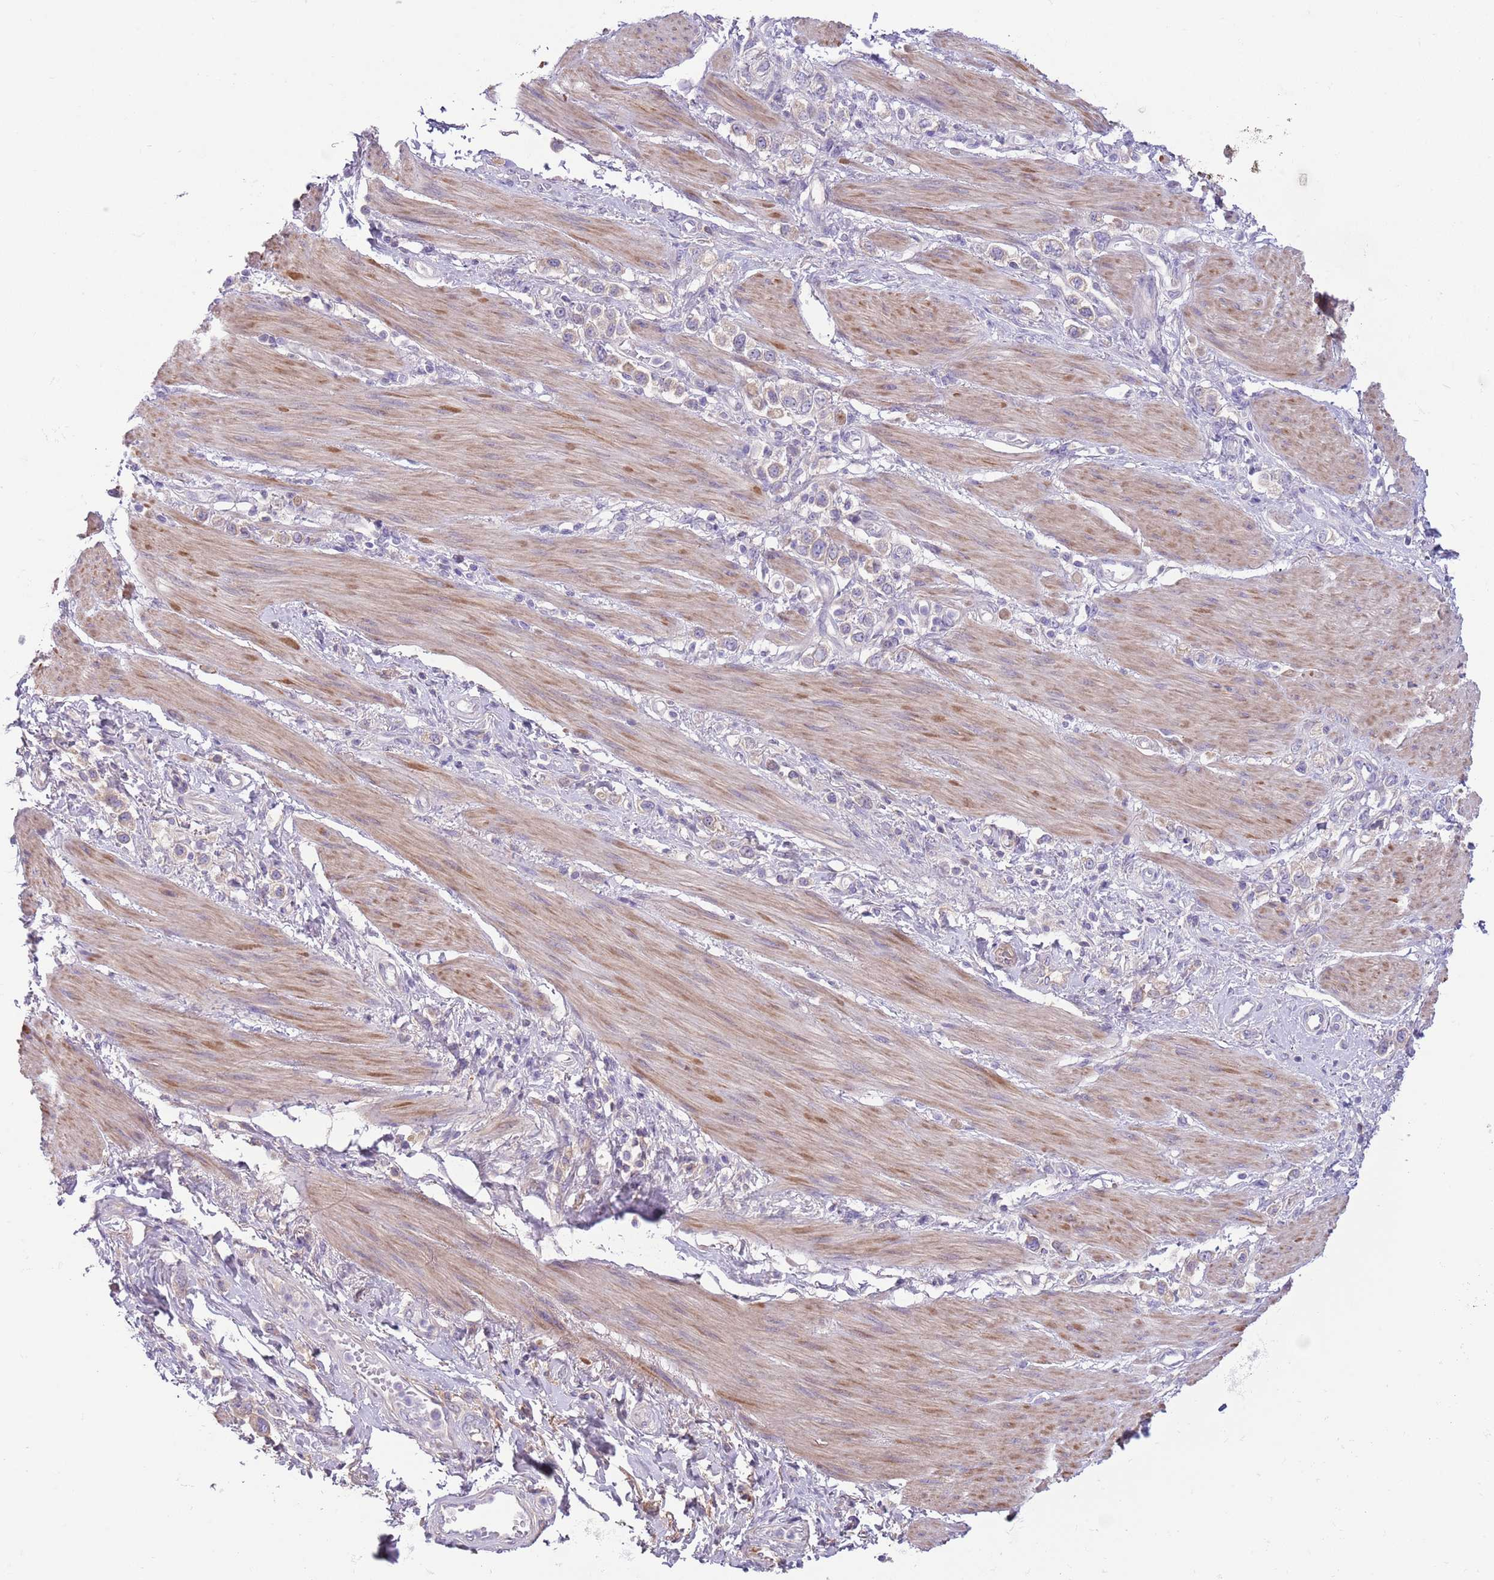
{"staining": {"intensity": "negative", "quantity": "none", "location": "none"}, "tissue": "stomach cancer", "cell_type": "Tumor cells", "image_type": "cancer", "snomed": [{"axis": "morphology", "description": "Adenocarcinoma, NOS"}, {"axis": "topography", "description": "Stomach"}], "caption": "High power microscopy histopathology image of an immunohistochemistry (IHC) histopathology image of stomach cancer (adenocarcinoma), revealing no significant positivity in tumor cells.", "gene": "CFH", "patient": {"sex": "female", "age": 65}}